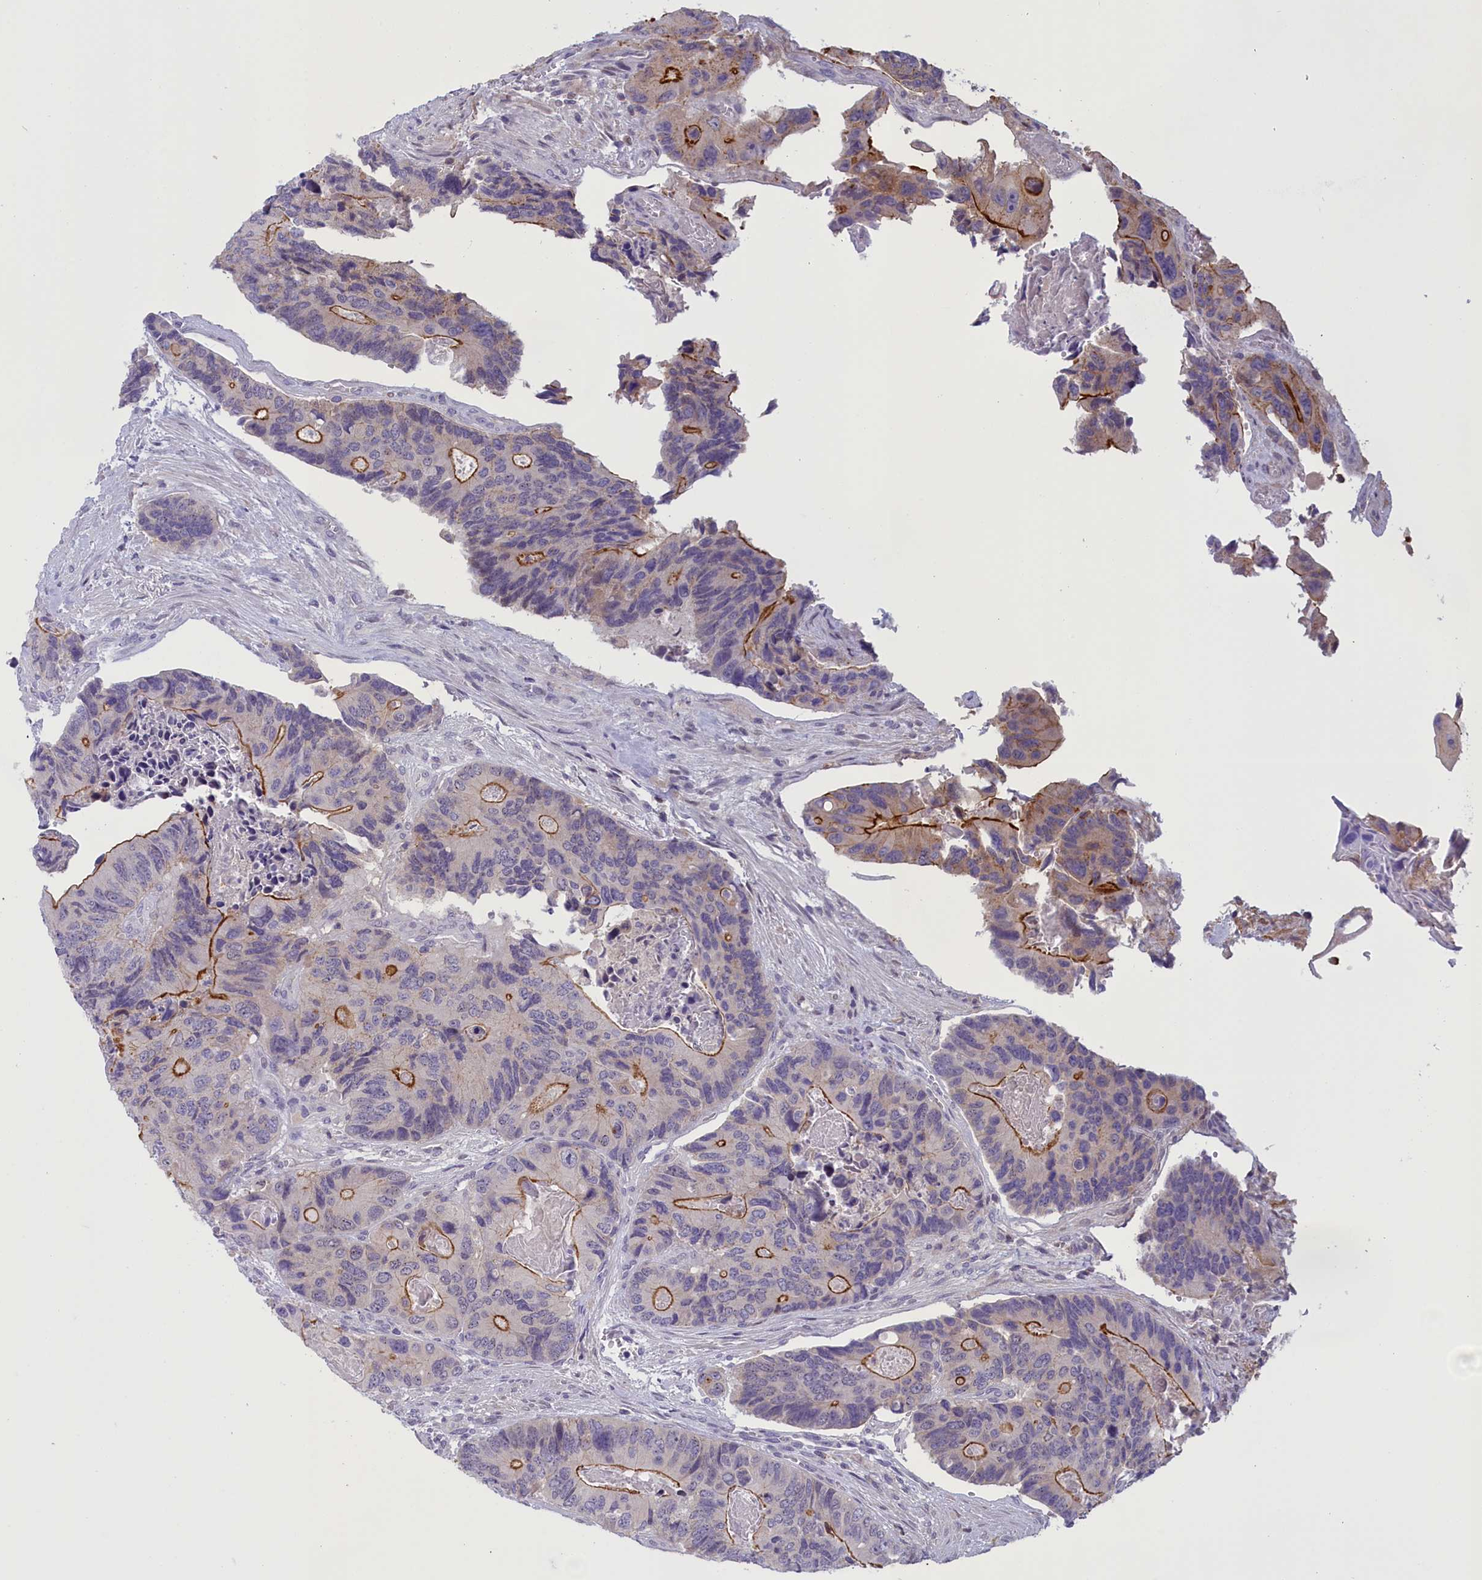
{"staining": {"intensity": "strong", "quantity": "<25%", "location": "cytoplasmic/membranous"}, "tissue": "colorectal cancer", "cell_type": "Tumor cells", "image_type": "cancer", "snomed": [{"axis": "morphology", "description": "Adenocarcinoma, NOS"}, {"axis": "topography", "description": "Colon"}], "caption": "High-power microscopy captured an immunohistochemistry (IHC) micrograph of colorectal cancer, revealing strong cytoplasmic/membranous expression in about <25% of tumor cells.", "gene": "CORO2A", "patient": {"sex": "male", "age": 84}}